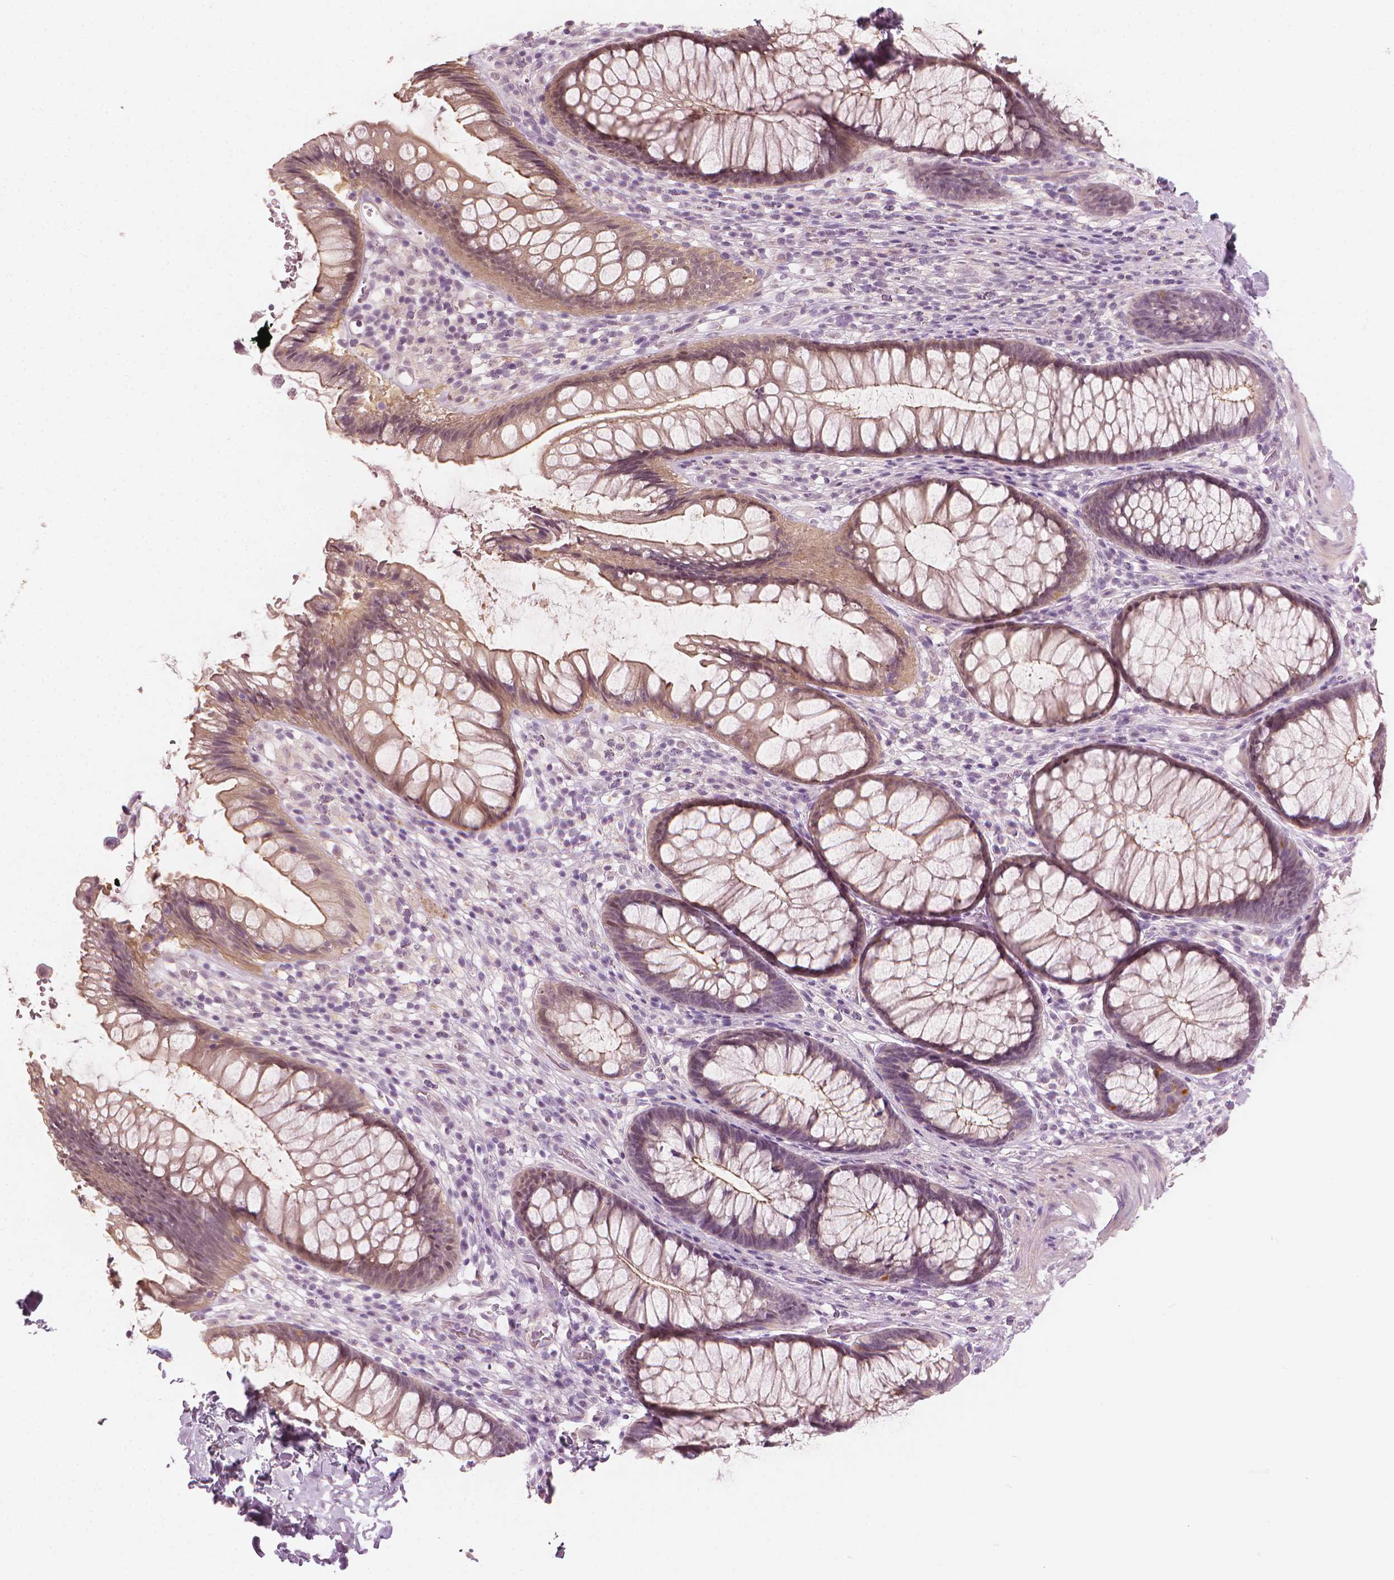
{"staining": {"intensity": "weak", "quantity": ">75%", "location": "cytoplasmic/membranous"}, "tissue": "rectum", "cell_type": "Glandular cells", "image_type": "normal", "snomed": [{"axis": "morphology", "description": "Normal tissue, NOS"}, {"axis": "topography", "description": "Smooth muscle"}, {"axis": "topography", "description": "Rectum"}], "caption": "IHC micrograph of normal rectum: rectum stained using IHC displays low levels of weak protein expression localized specifically in the cytoplasmic/membranous of glandular cells, appearing as a cytoplasmic/membranous brown color.", "gene": "SAXO2", "patient": {"sex": "male", "age": 53}}